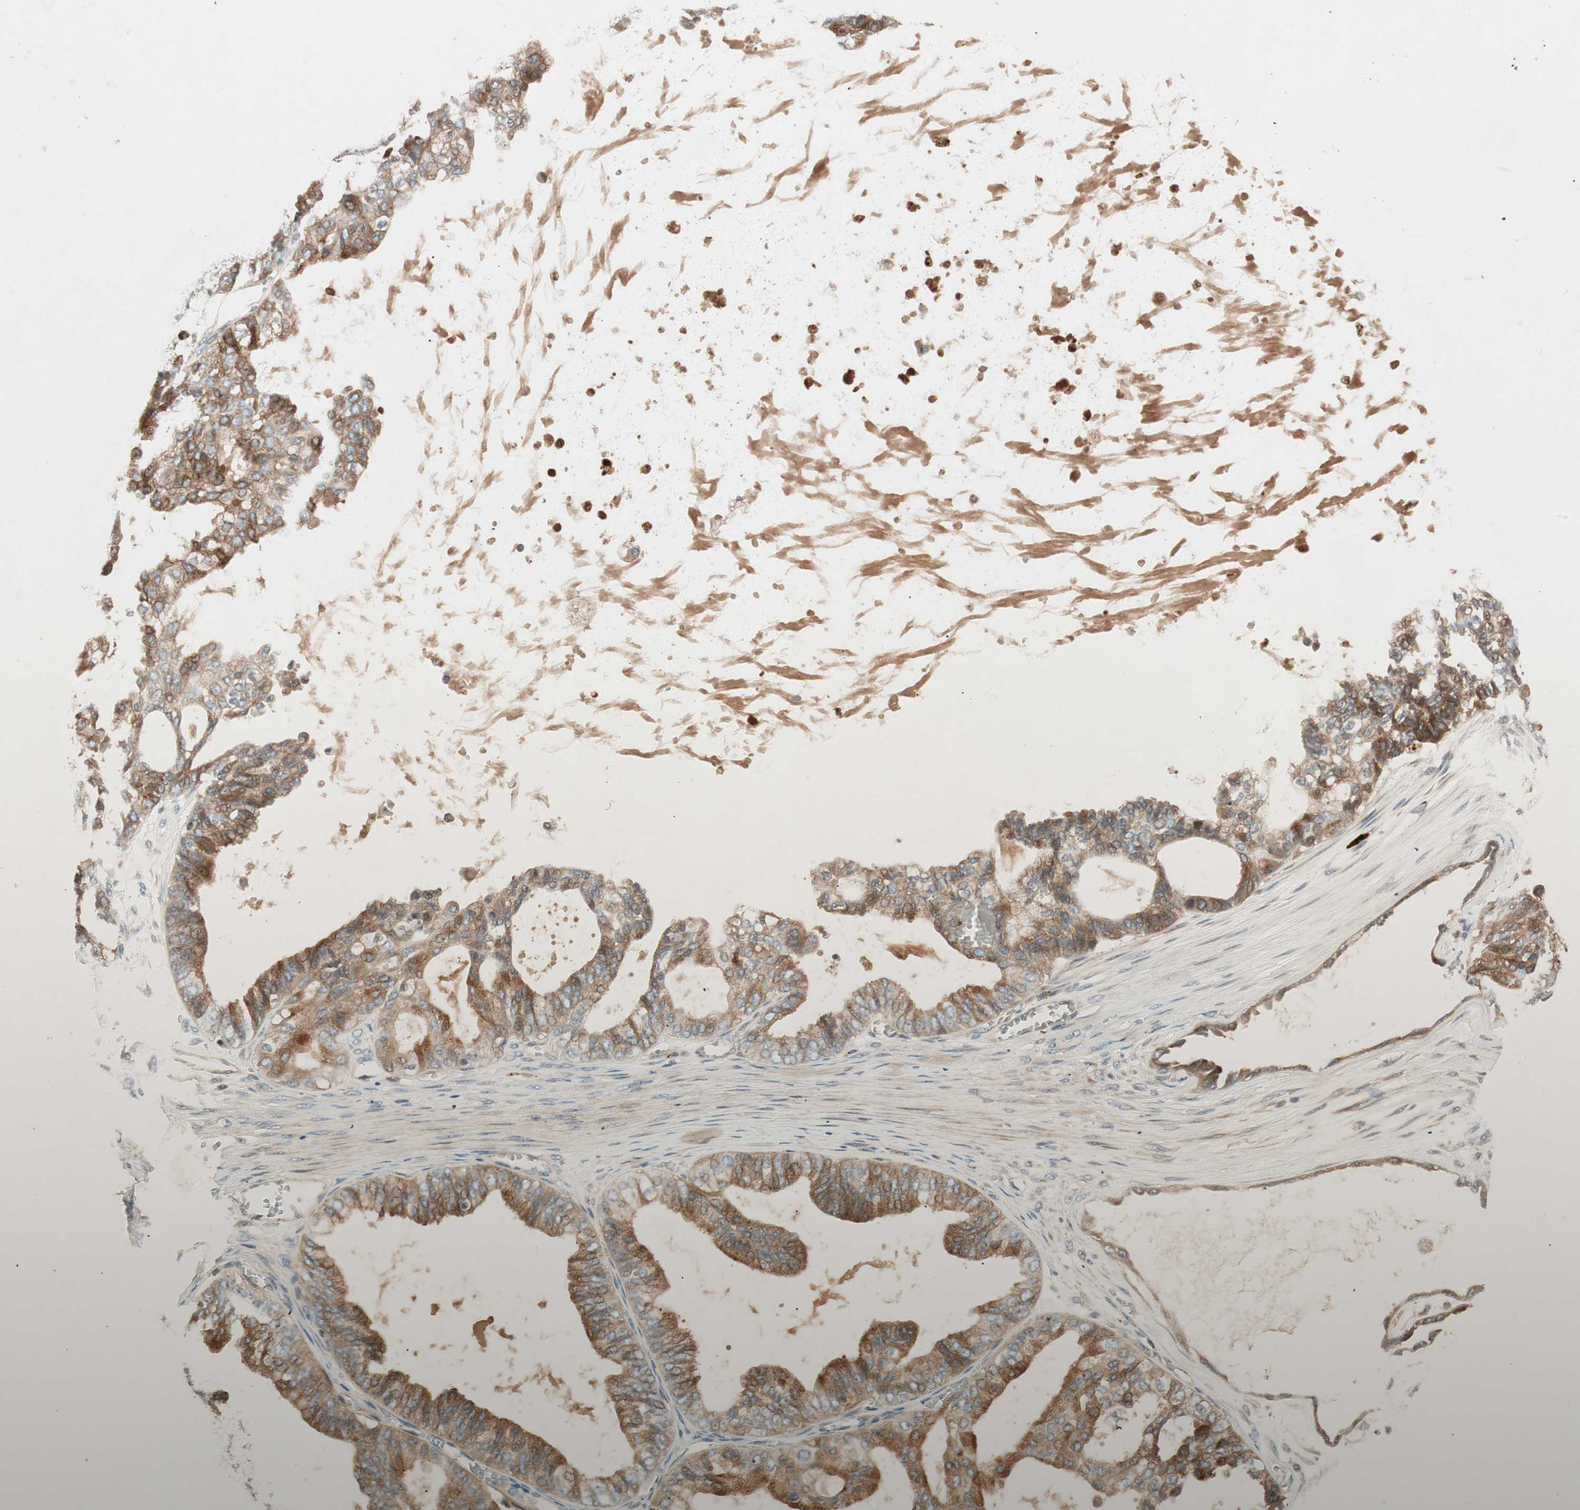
{"staining": {"intensity": "moderate", "quantity": ">75%", "location": "cytoplasmic/membranous"}, "tissue": "ovarian cancer", "cell_type": "Tumor cells", "image_type": "cancer", "snomed": [{"axis": "morphology", "description": "Carcinoma, NOS"}, {"axis": "morphology", "description": "Carcinoma, endometroid"}, {"axis": "topography", "description": "Ovary"}], "caption": "Immunohistochemistry (IHC) image of human ovarian endometroid carcinoma stained for a protein (brown), which shows medium levels of moderate cytoplasmic/membranous staining in approximately >75% of tumor cells.", "gene": "EPHA6", "patient": {"sex": "female", "age": 50}}